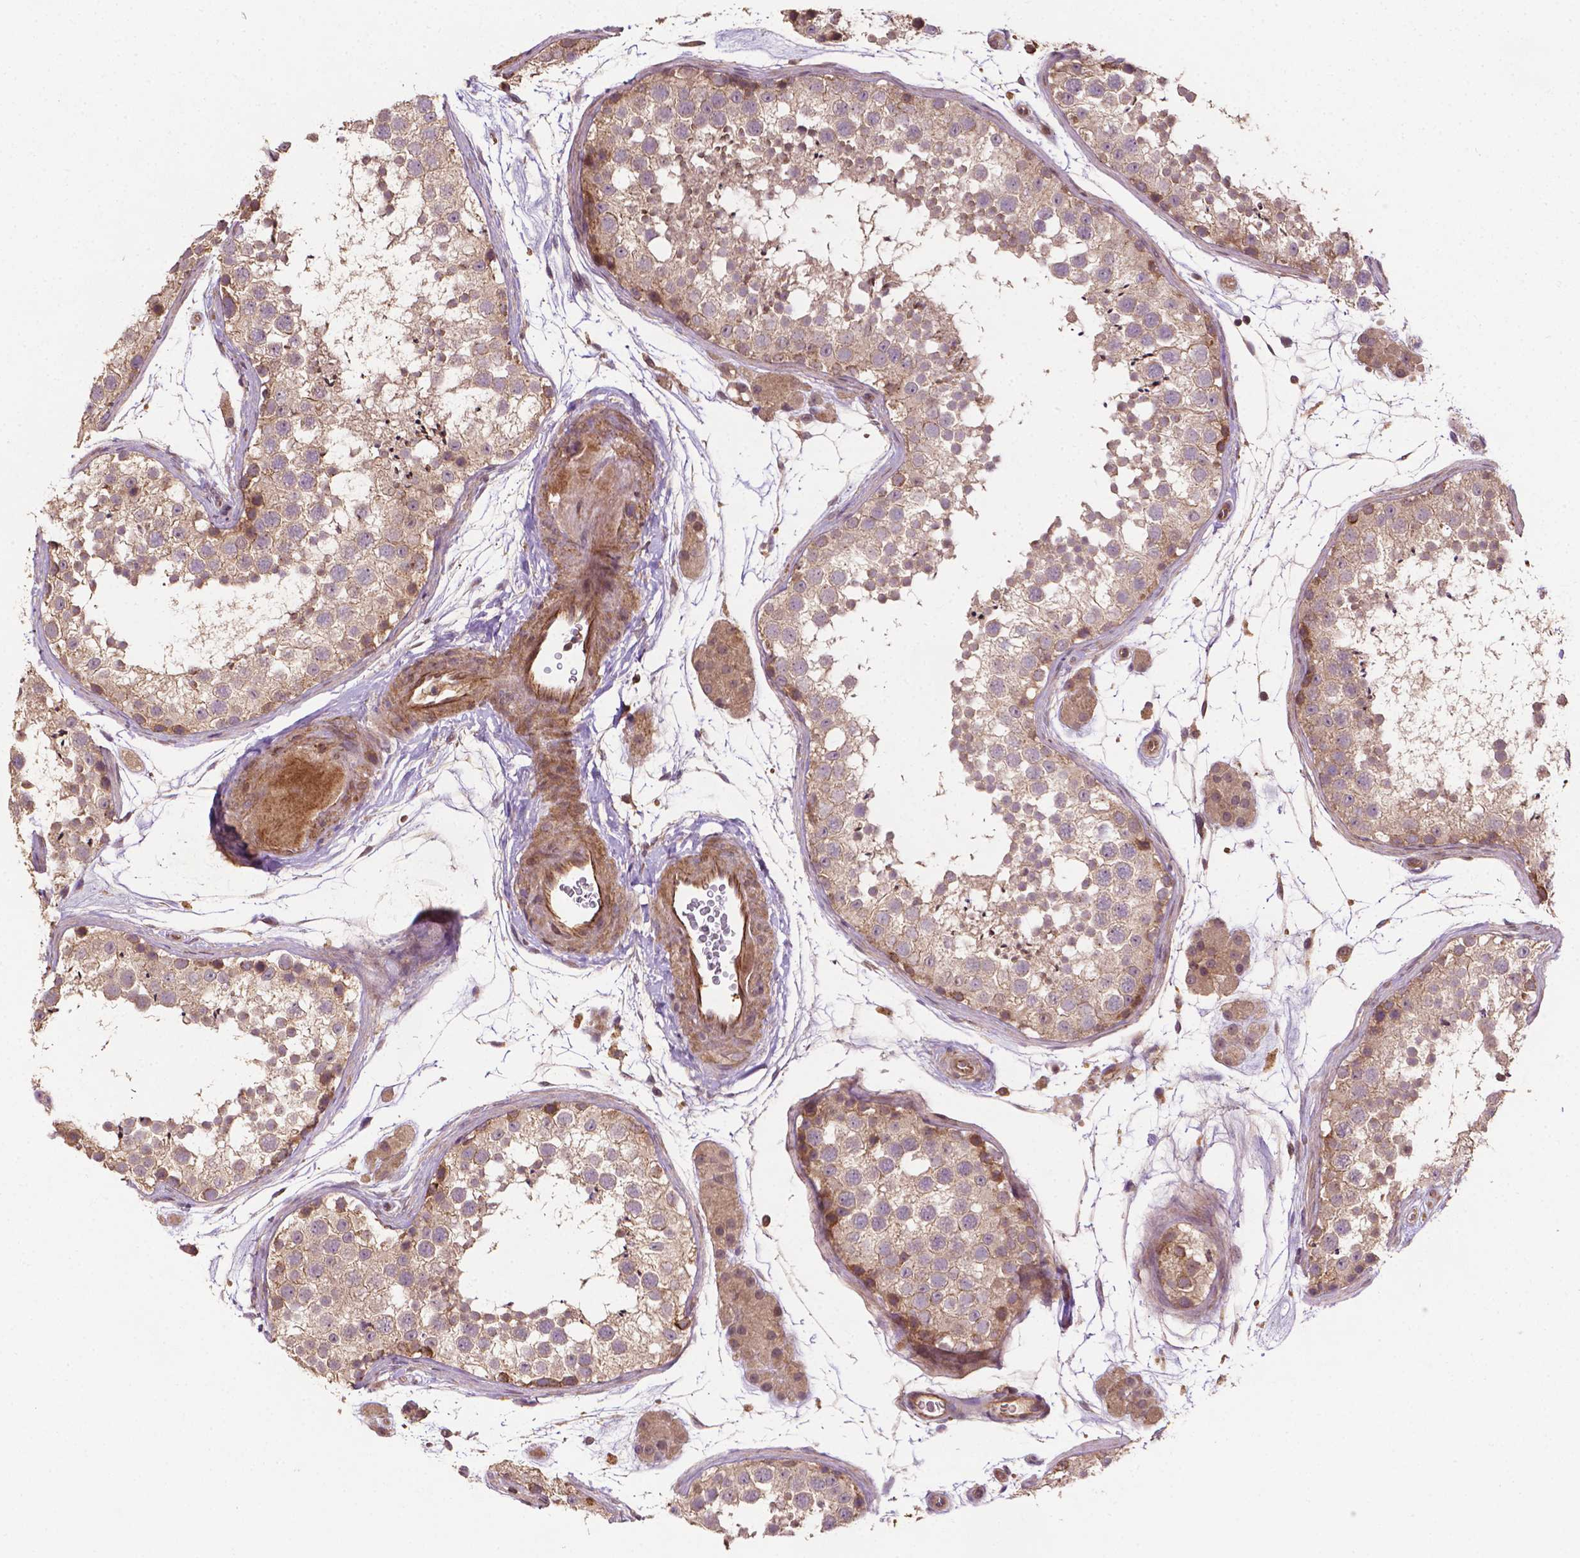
{"staining": {"intensity": "weak", "quantity": ">75%", "location": "cytoplasmic/membranous"}, "tissue": "testis", "cell_type": "Cells in seminiferous ducts", "image_type": "normal", "snomed": [{"axis": "morphology", "description": "Normal tissue, NOS"}, {"axis": "topography", "description": "Testis"}], "caption": "Cells in seminiferous ducts display low levels of weak cytoplasmic/membranous expression in about >75% of cells in normal human testis.", "gene": "ZMYND19", "patient": {"sex": "male", "age": 41}}